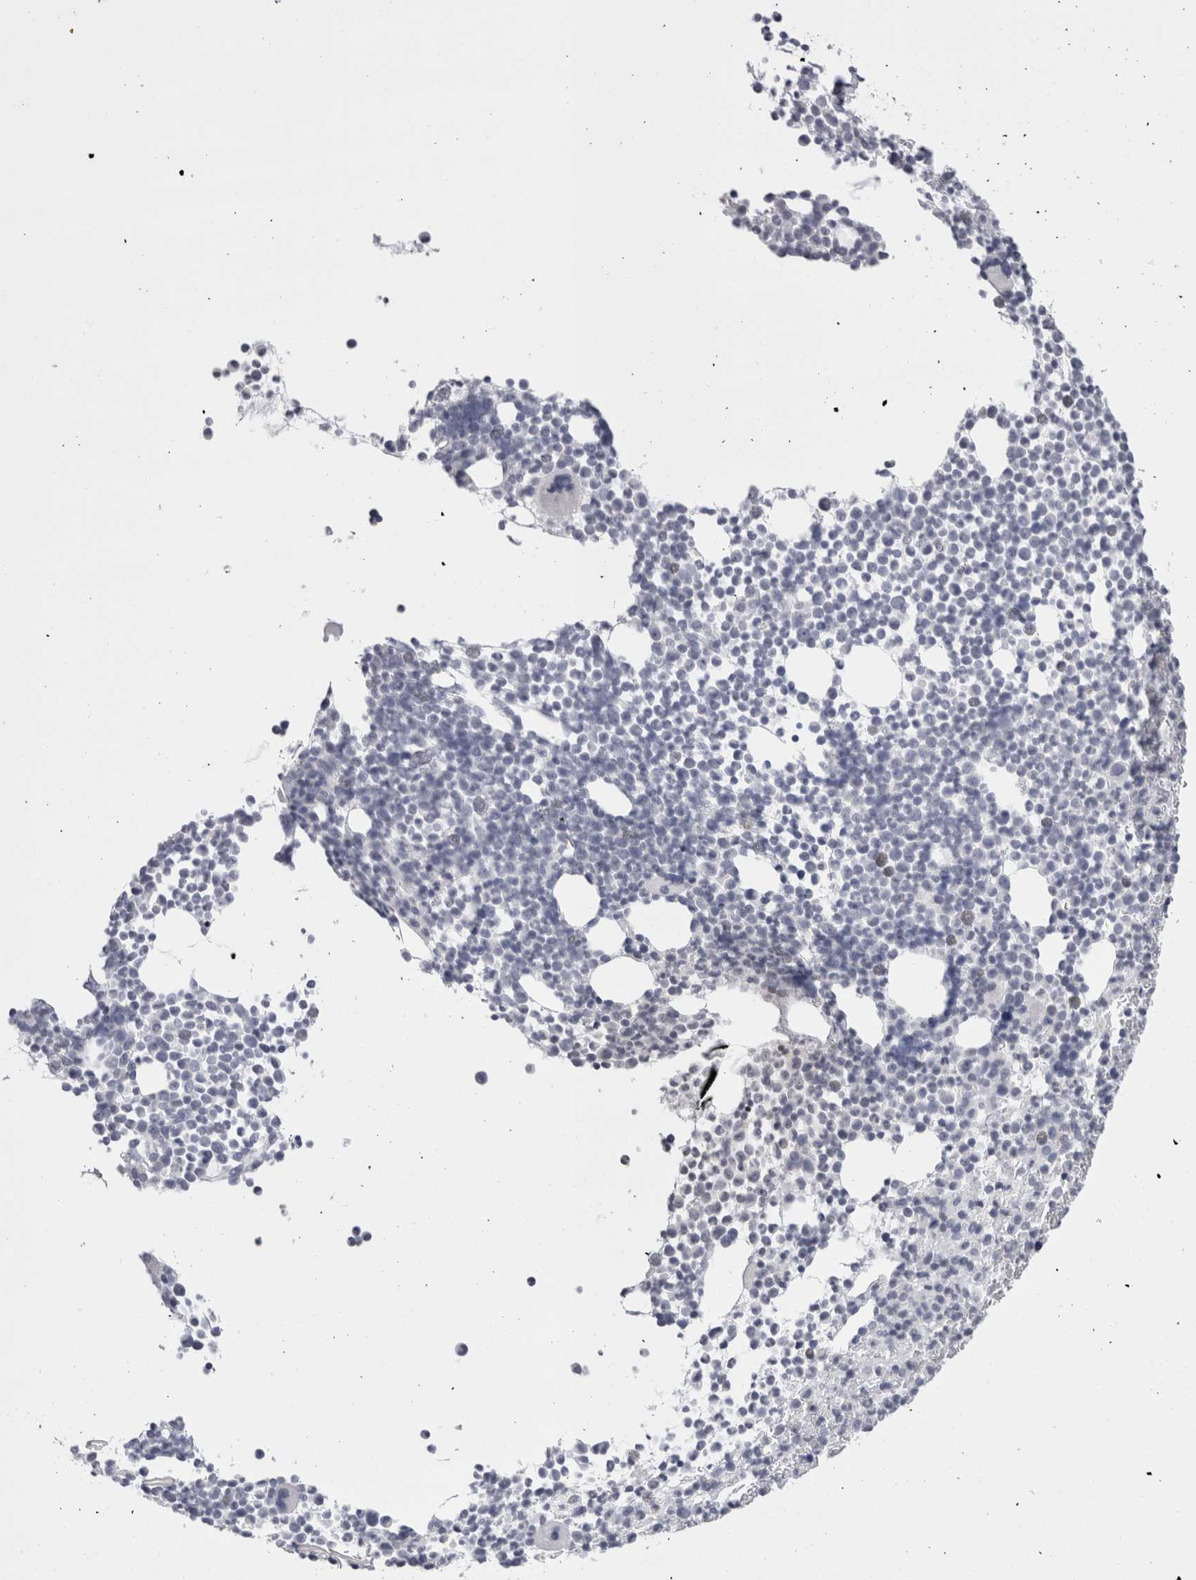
{"staining": {"intensity": "negative", "quantity": "none", "location": "none"}, "tissue": "bone marrow", "cell_type": "Hematopoietic cells", "image_type": "normal", "snomed": [{"axis": "morphology", "description": "Normal tissue, NOS"}, {"axis": "morphology", "description": "Inflammation, NOS"}, {"axis": "topography", "description": "Bone marrow"}], "caption": "DAB immunohistochemical staining of benign human bone marrow reveals no significant staining in hematopoietic cells.", "gene": "FNDC8", "patient": {"sex": "male", "age": 34}}